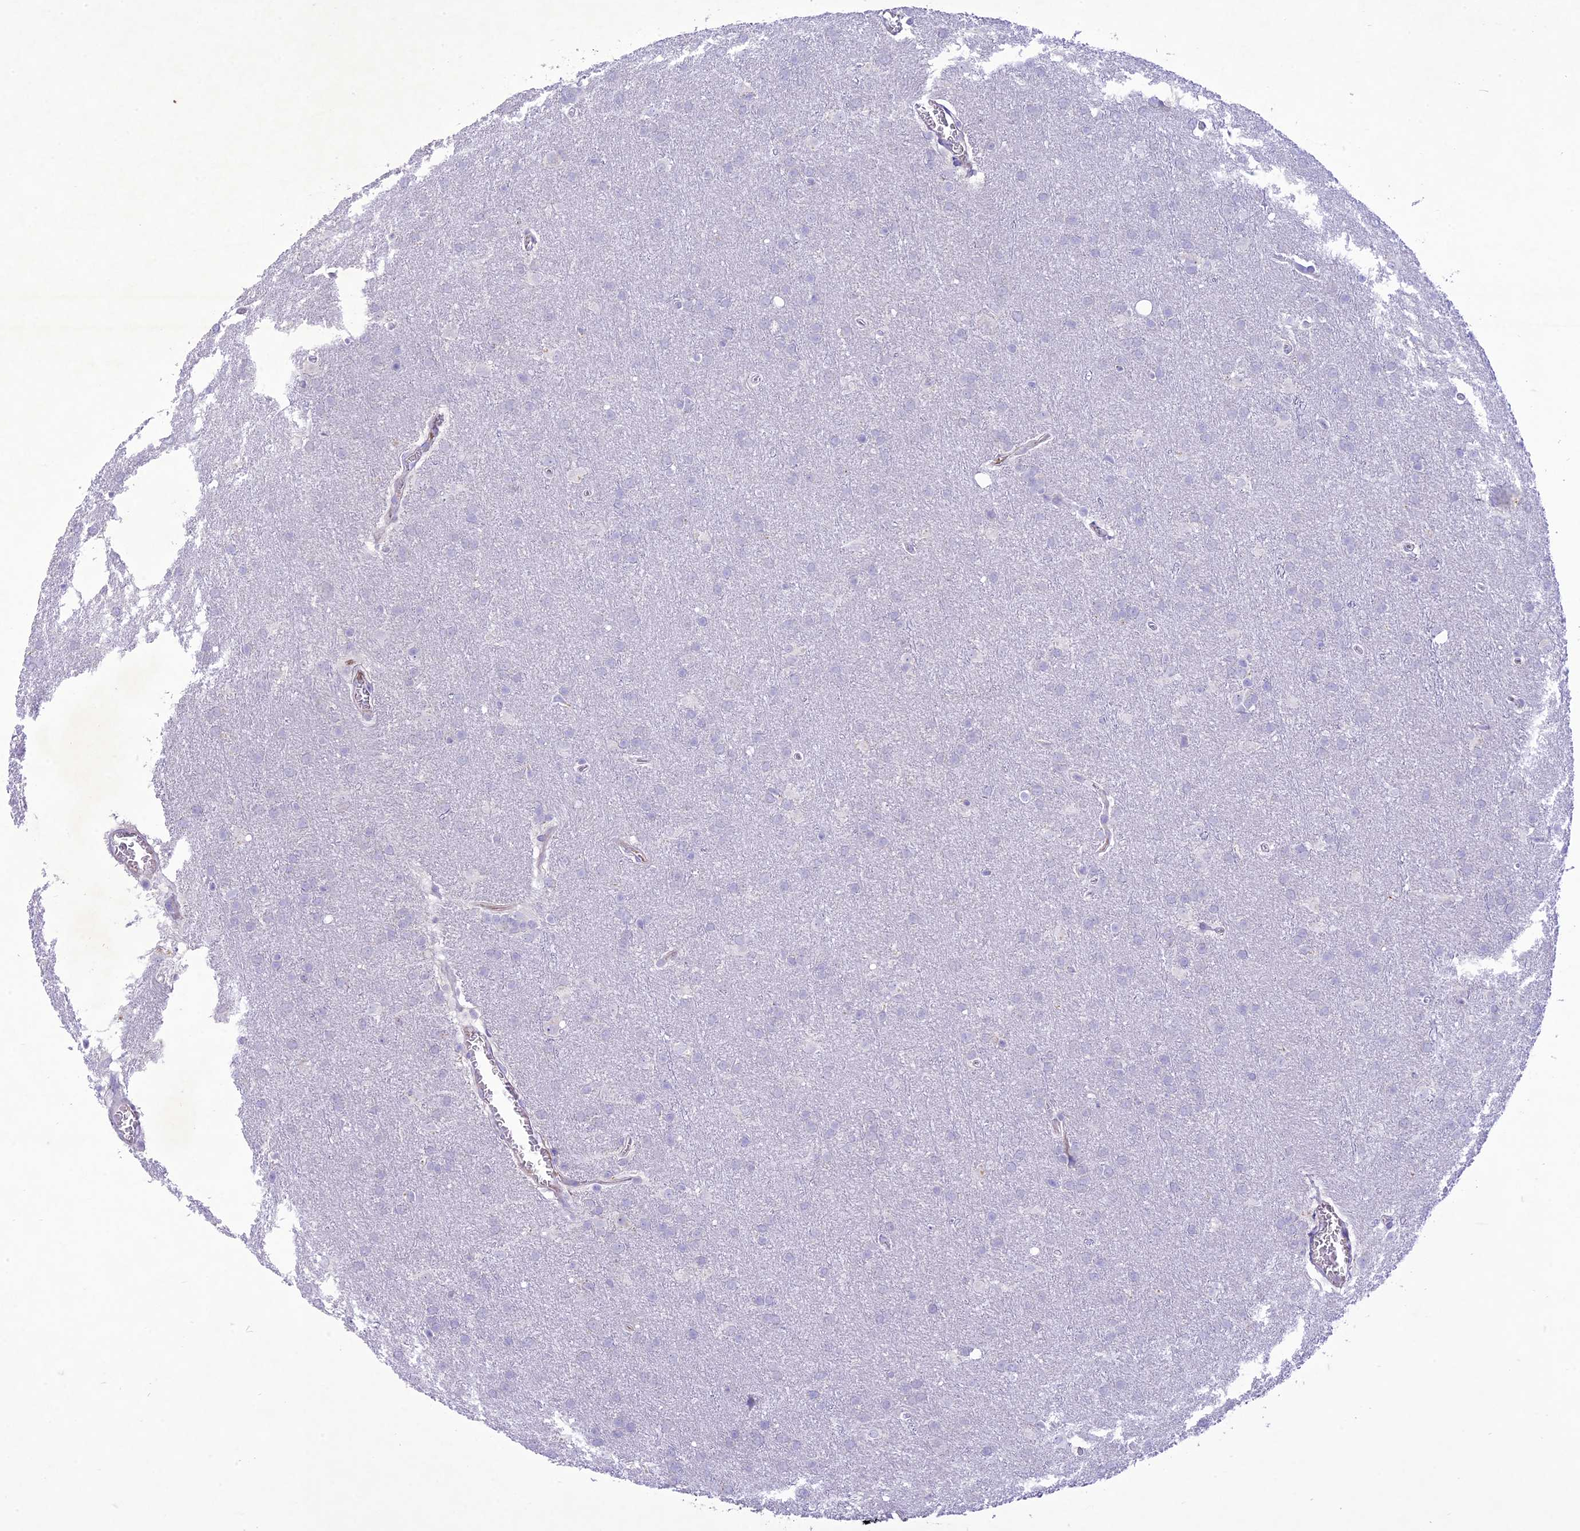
{"staining": {"intensity": "negative", "quantity": "none", "location": "none"}, "tissue": "glioma", "cell_type": "Tumor cells", "image_type": "cancer", "snomed": [{"axis": "morphology", "description": "Glioma, malignant, Low grade"}, {"axis": "topography", "description": "Brain"}], "caption": "IHC histopathology image of neoplastic tissue: low-grade glioma (malignant) stained with DAB displays no significant protein expression in tumor cells. (Stains: DAB (3,3'-diaminobenzidine) immunohistochemistry (IHC) with hematoxylin counter stain, Microscopy: brightfield microscopy at high magnification).", "gene": "SLC13A5", "patient": {"sex": "female", "age": 32}}